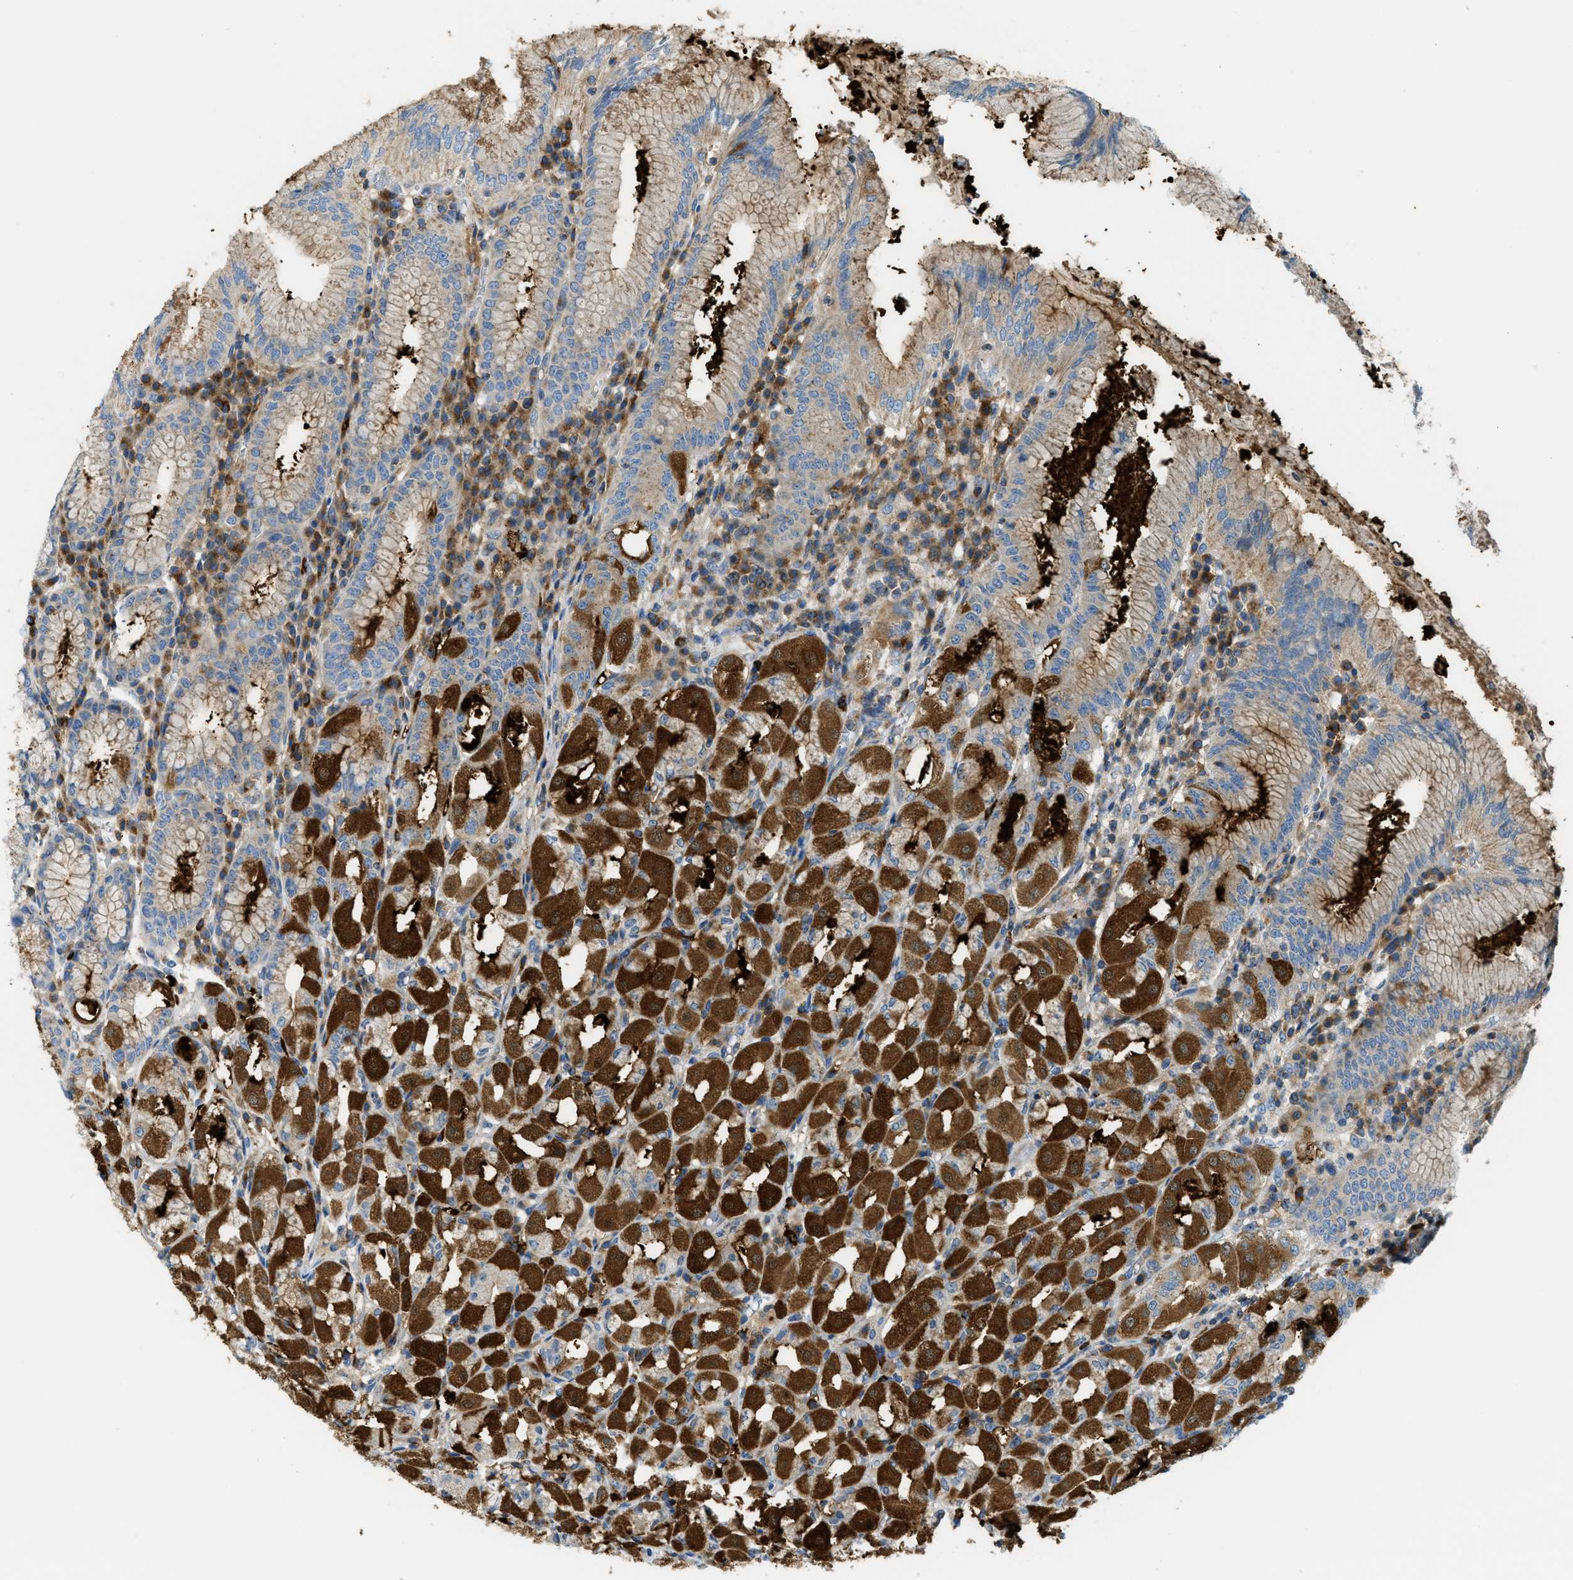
{"staining": {"intensity": "strong", "quantity": "25%-75%", "location": "cytoplasmic/membranous"}, "tissue": "stomach", "cell_type": "Glandular cells", "image_type": "normal", "snomed": [{"axis": "morphology", "description": "Normal tissue, NOS"}, {"axis": "topography", "description": "Stomach"}, {"axis": "topography", "description": "Stomach, lower"}], "caption": "The image shows a brown stain indicating the presence of a protein in the cytoplasmic/membranous of glandular cells in stomach. (brown staining indicates protein expression, while blue staining denotes nuclei).", "gene": "RFFL", "patient": {"sex": "female", "age": 56}}